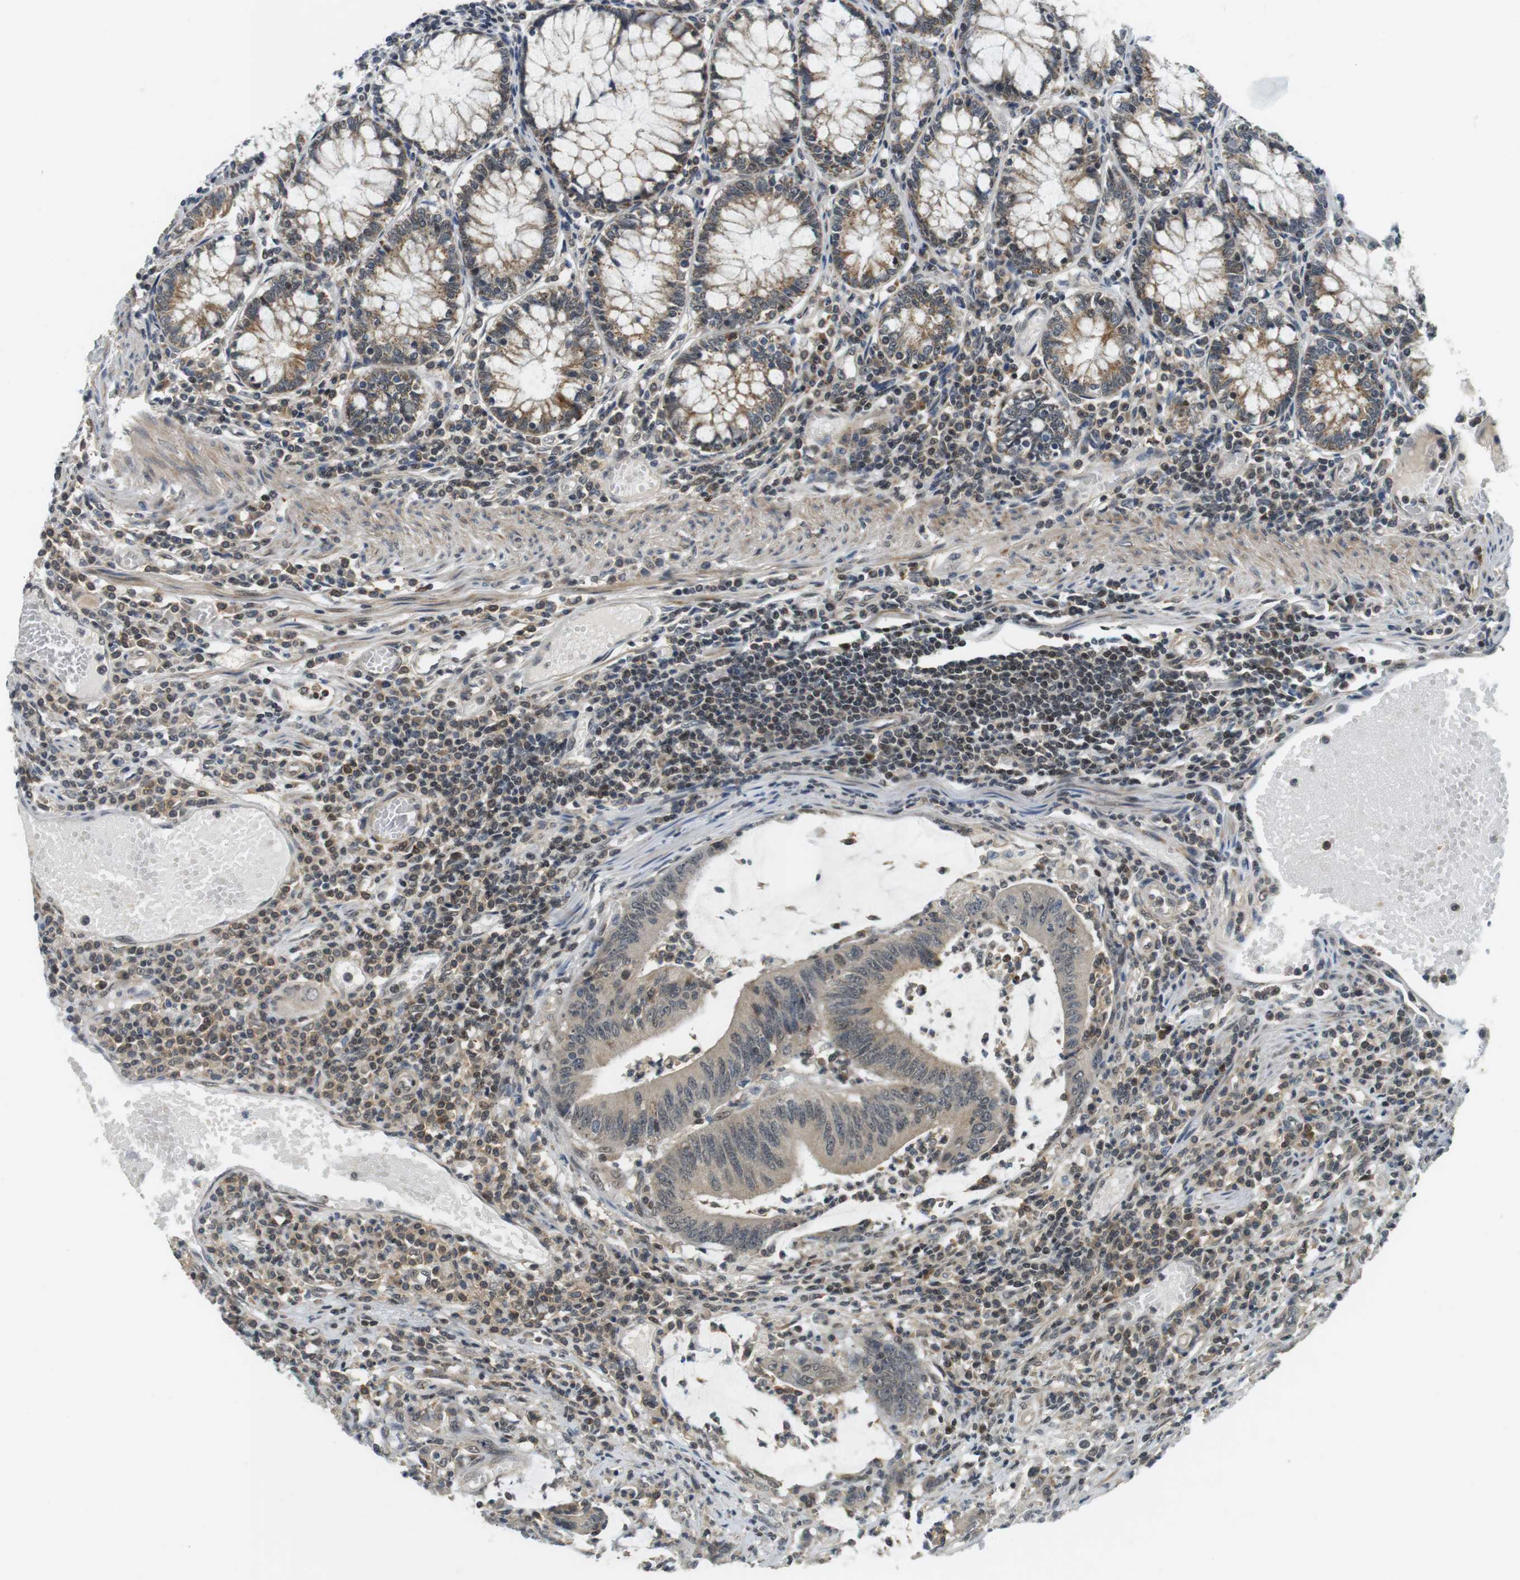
{"staining": {"intensity": "weak", "quantity": ">75%", "location": "cytoplasmic/membranous,nuclear"}, "tissue": "colorectal cancer", "cell_type": "Tumor cells", "image_type": "cancer", "snomed": [{"axis": "morphology", "description": "Adenocarcinoma, NOS"}, {"axis": "topography", "description": "Rectum"}], "caption": "High-magnification brightfield microscopy of colorectal cancer stained with DAB (brown) and counterstained with hematoxylin (blue). tumor cells exhibit weak cytoplasmic/membranous and nuclear expression is present in approximately>75% of cells. (DAB (3,3'-diaminobenzidine) IHC, brown staining for protein, blue staining for nuclei).", "gene": "BRD4", "patient": {"sex": "female", "age": 66}}